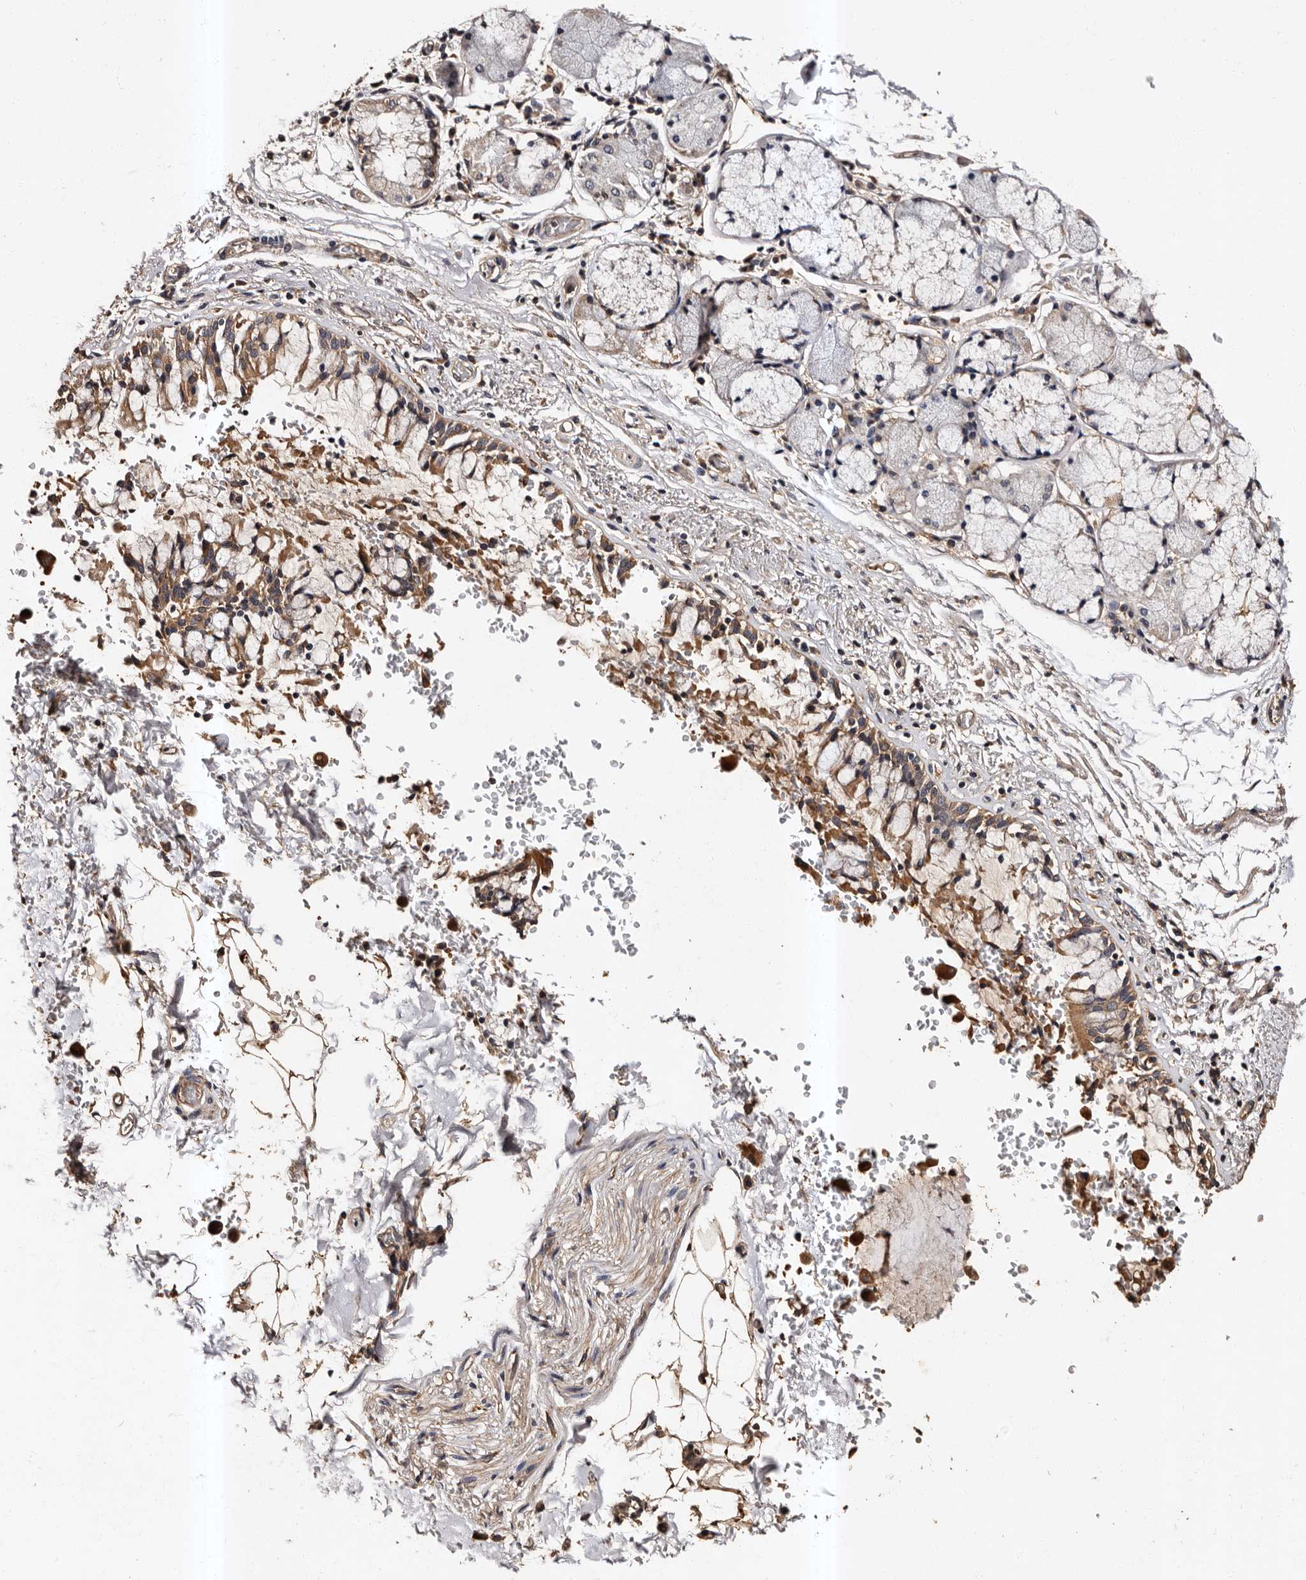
{"staining": {"intensity": "weak", "quantity": ">75%", "location": "cytoplasmic/membranous"}, "tissue": "bronchus", "cell_type": "Respiratory epithelial cells", "image_type": "normal", "snomed": [{"axis": "morphology", "description": "Normal tissue, NOS"}, {"axis": "morphology", "description": "Inflammation, NOS"}, {"axis": "topography", "description": "Cartilage tissue"}, {"axis": "topography", "description": "Bronchus"}, {"axis": "topography", "description": "Lung"}], "caption": "Protein staining of unremarkable bronchus reveals weak cytoplasmic/membranous staining in about >75% of respiratory epithelial cells.", "gene": "ADCK5", "patient": {"sex": "female", "age": 64}}